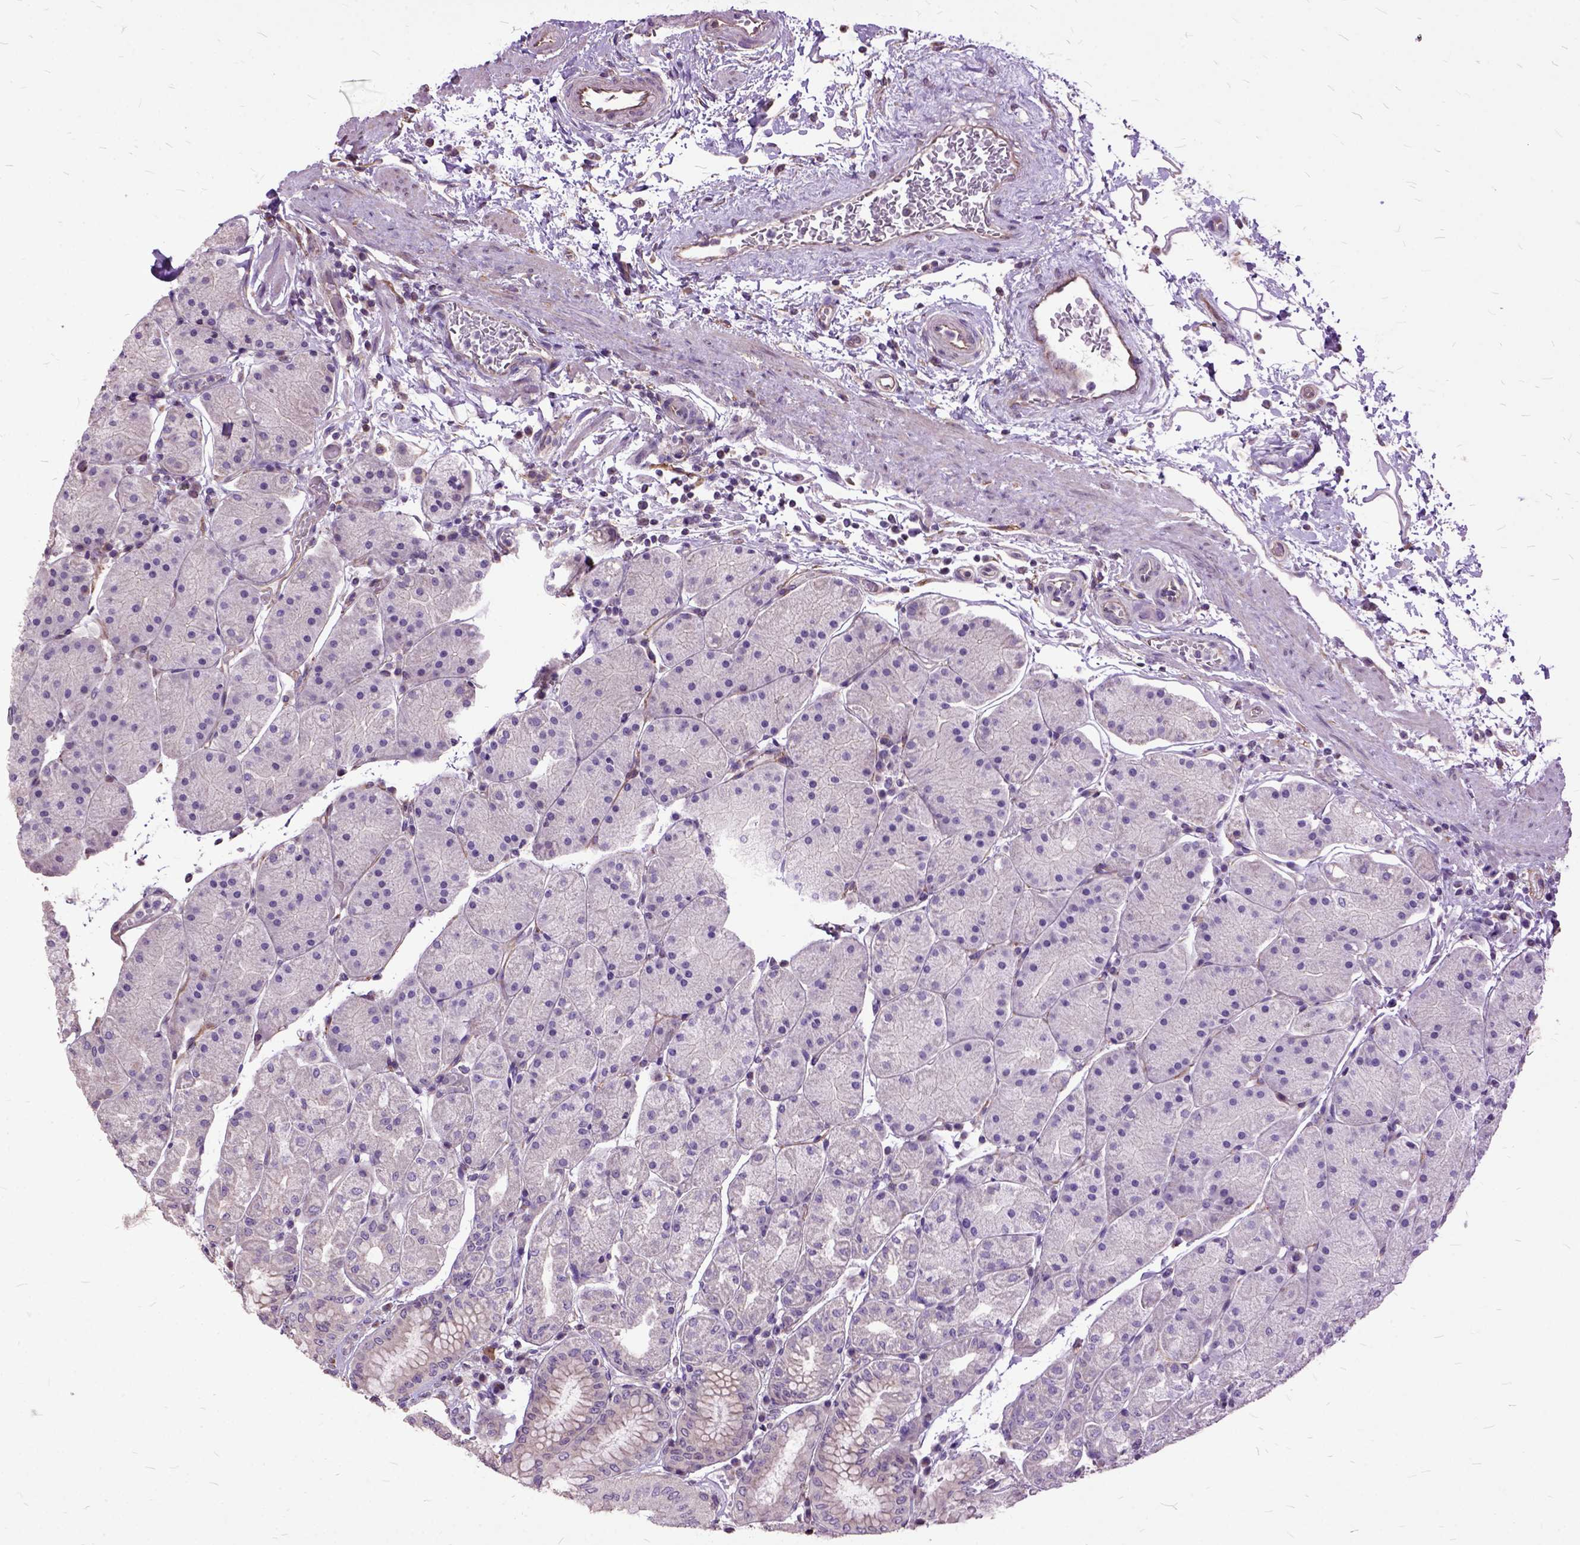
{"staining": {"intensity": "negative", "quantity": "none", "location": "none"}, "tissue": "stomach", "cell_type": "Glandular cells", "image_type": "normal", "snomed": [{"axis": "morphology", "description": "Normal tissue, NOS"}, {"axis": "topography", "description": "Stomach"}], "caption": "Immunohistochemistry (IHC) of unremarkable stomach shows no positivity in glandular cells. (IHC, brightfield microscopy, high magnification).", "gene": "AREG", "patient": {"sex": "male", "age": 54}}